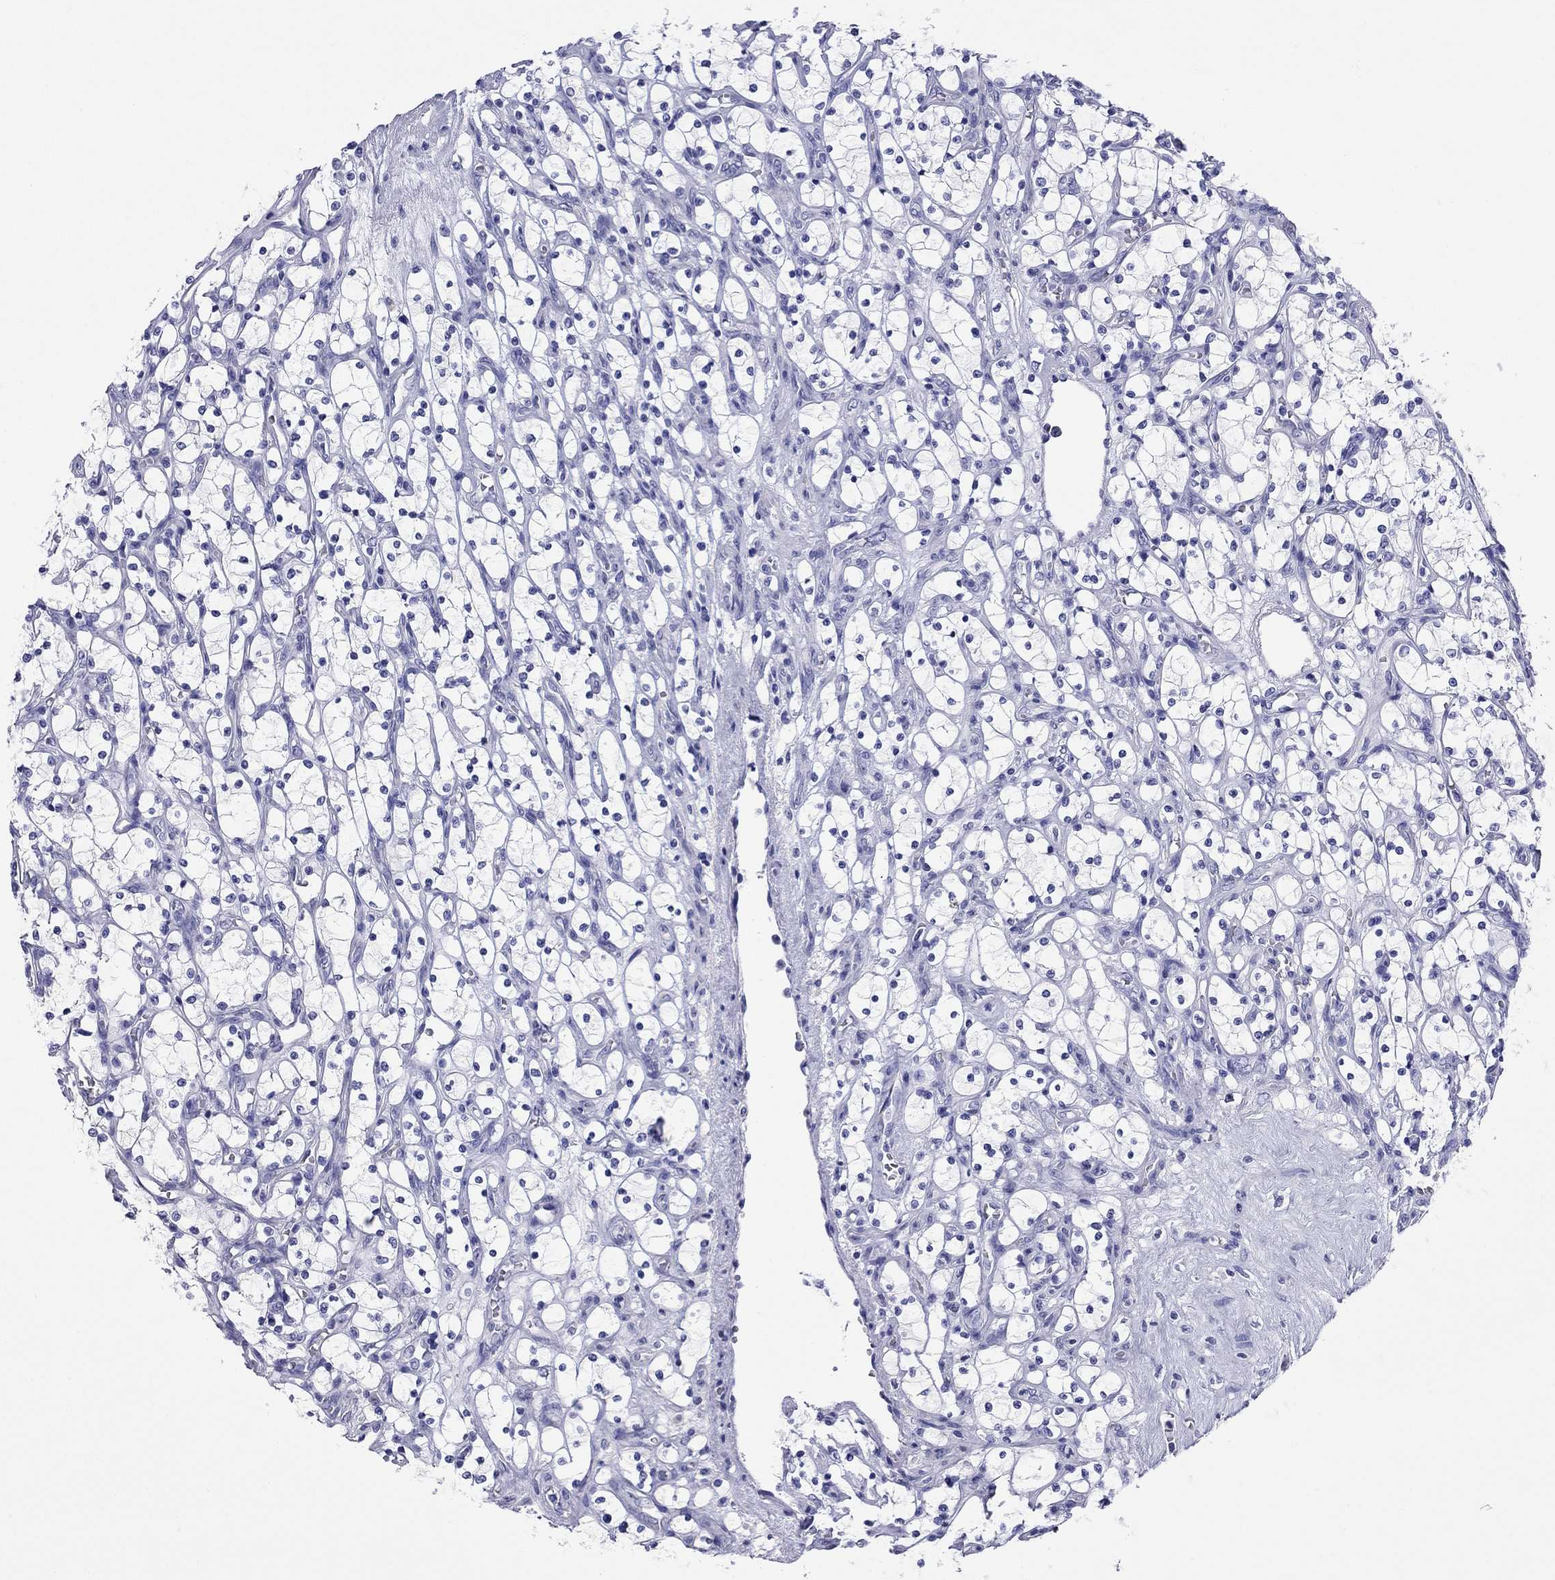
{"staining": {"intensity": "negative", "quantity": "none", "location": "none"}, "tissue": "renal cancer", "cell_type": "Tumor cells", "image_type": "cancer", "snomed": [{"axis": "morphology", "description": "Adenocarcinoma, NOS"}, {"axis": "topography", "description": "Kidney"}], "caption": "Renal cancer was stained to show a protein in brown. There is no significant staining in tumor cells.", "gene": "FIGLA", "patient": {"sex": "female", "age": 69}}